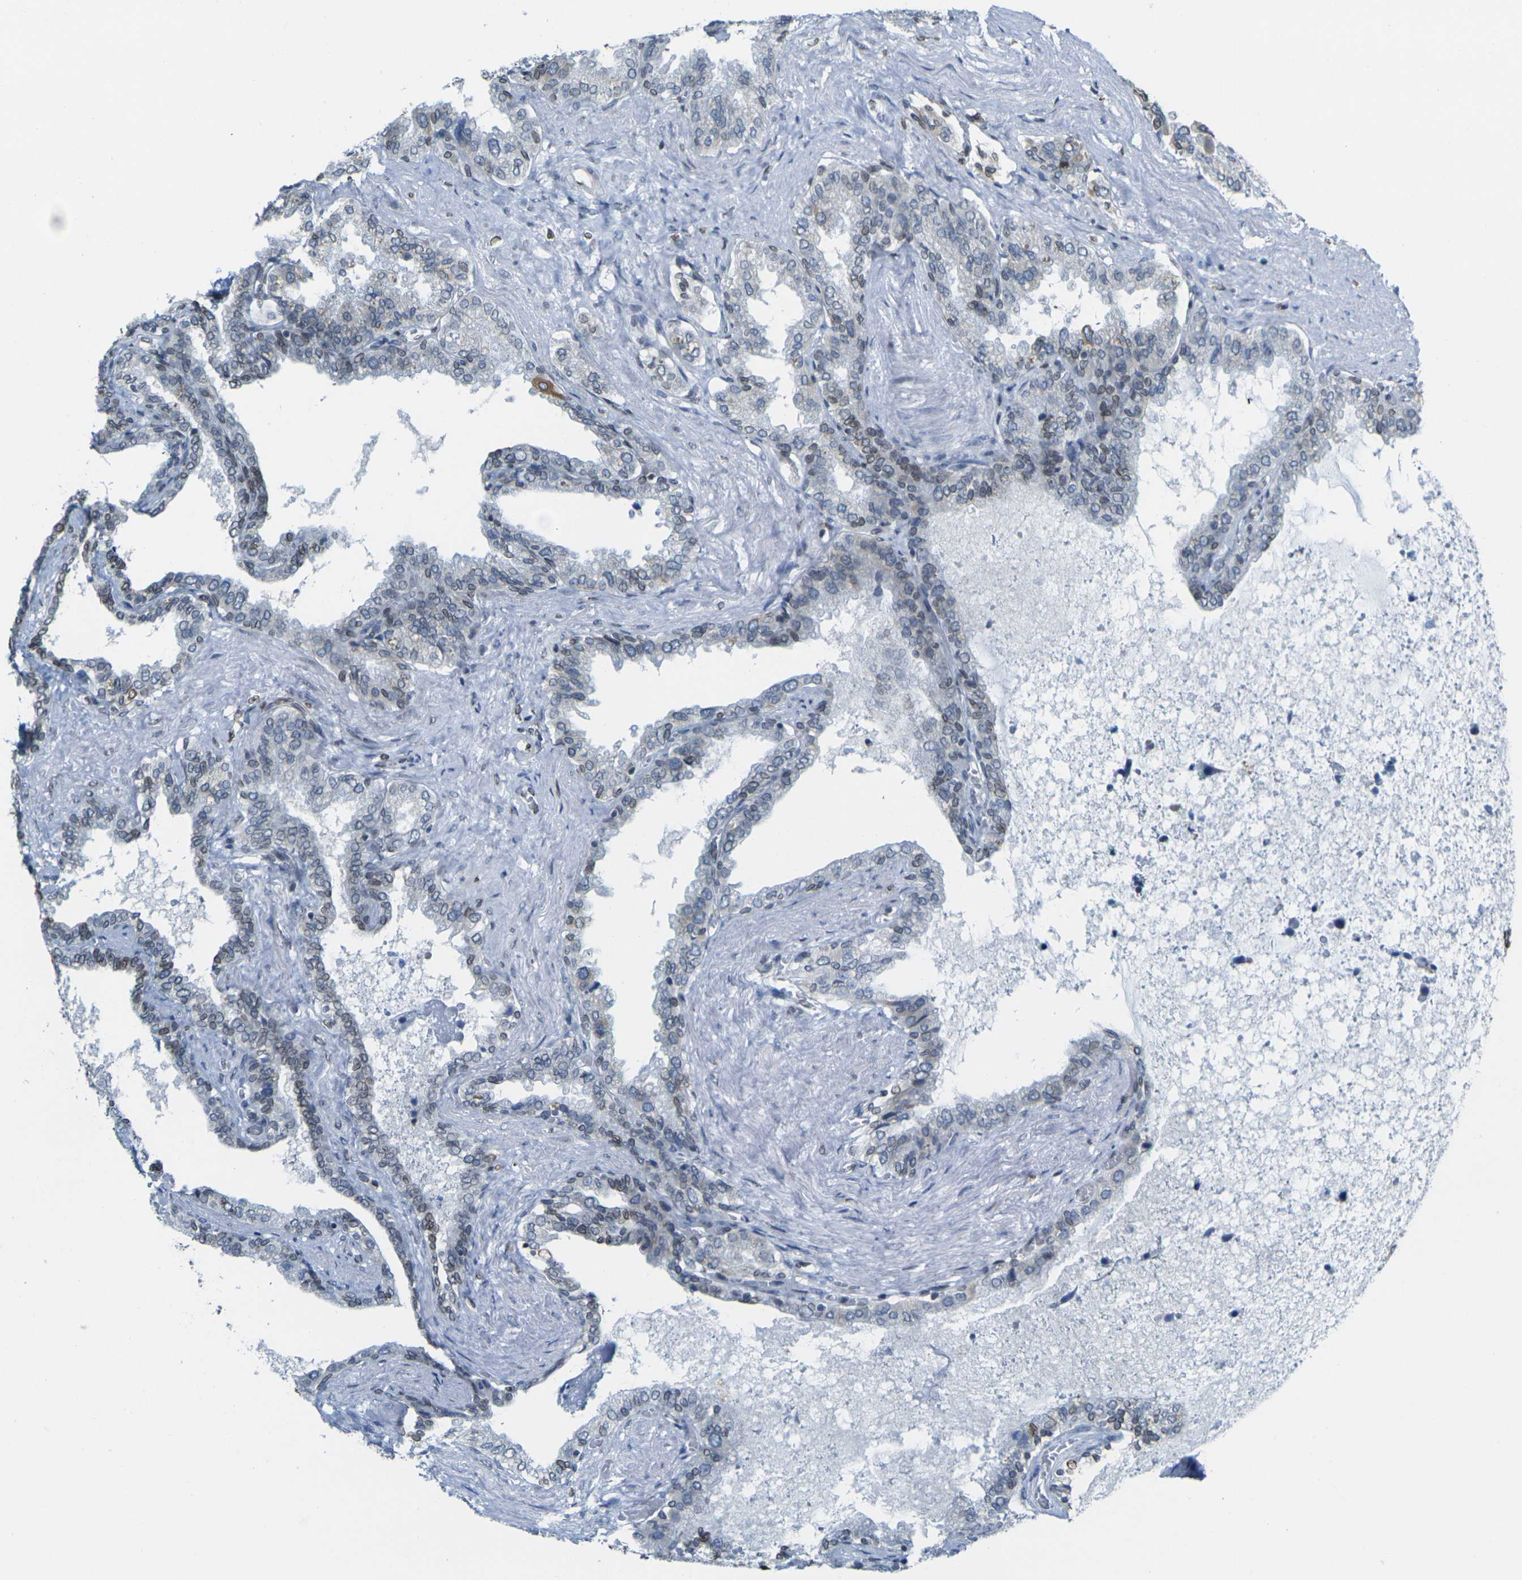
{"staining": {"intensity": "moderate", "quantity": "<25%", "location": "cytoplasmic/membranous,nuclear"}, "tissue": "seminal vesicle", "cell_type": "Glandular cells", "image_type": "normal", "snomed": [{"axis": "morphology", "description": "Normal tissue, NOS"}, {"axis": "topography", "description": "Seminal veicle"}], "caption": "Brown immunohistochemical staining in unremarkable seminal vesicle exhibits moderate cytoplasmic/membranous,nuclear staining in about <25% of glandular cells.", "gene": "BRDT", "patient": {"sex": "male", "age": 46}}